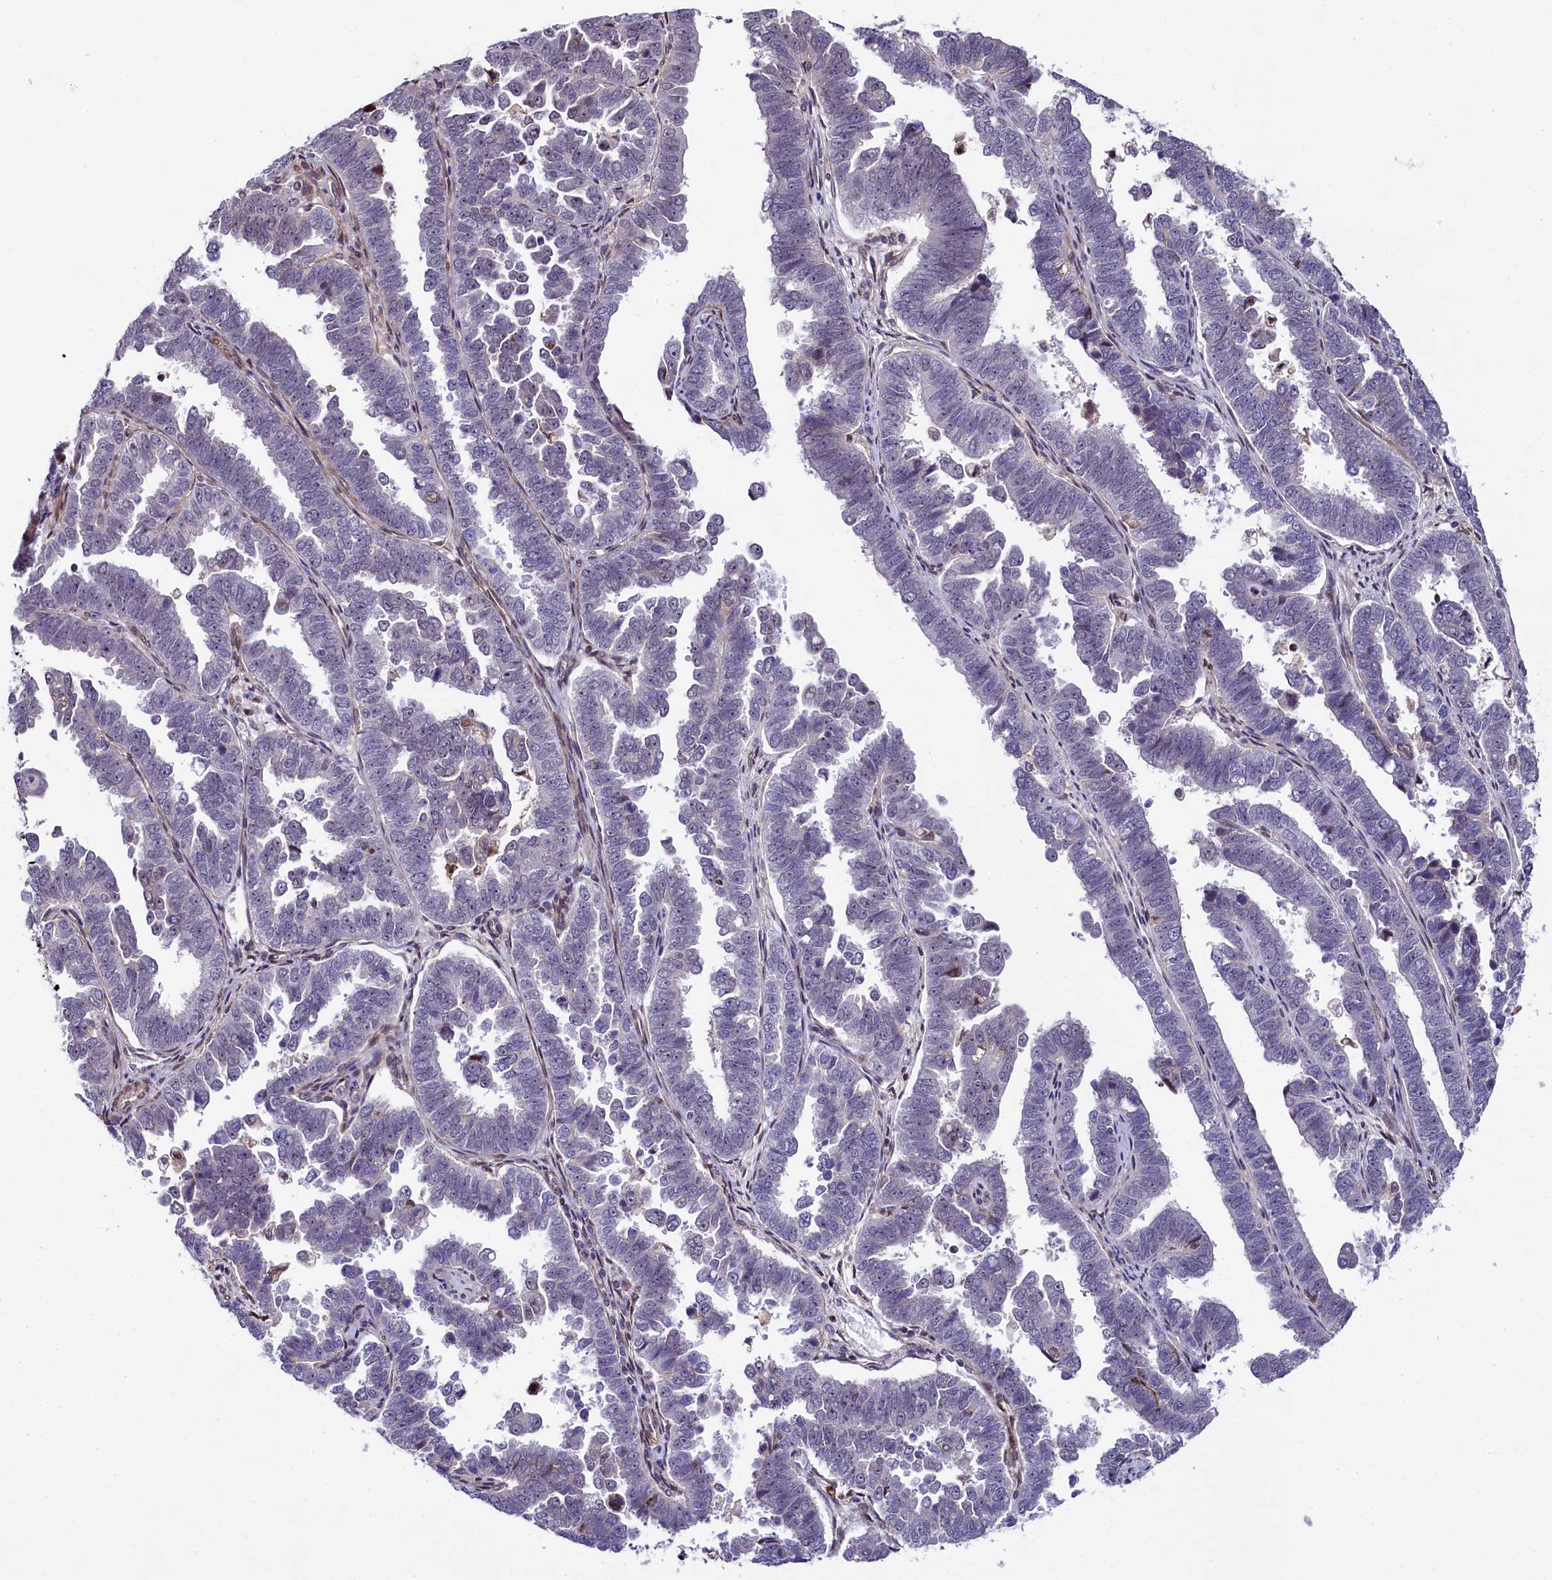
{"staining": {"intensity": "negative", "quantity": "none", "location": "none"}, "tissue": "endometrial cancer", "cell_type": "Tumor cells", "image_type": "cancer", "snomed": [{"axis": "morphology", "description": "Adenocarcinoma, NOS"}, {"axis": "topography", "description": "Endometrium"}], "caption": "Tumor cells show no significant protein positivity in endometrial adenocarcinoma. (DAB immunohistochemistry visualized using brightfield microscopy, high magnification).", "gene": "TGDS", "patient": {"sex": "female", "age": 75}}